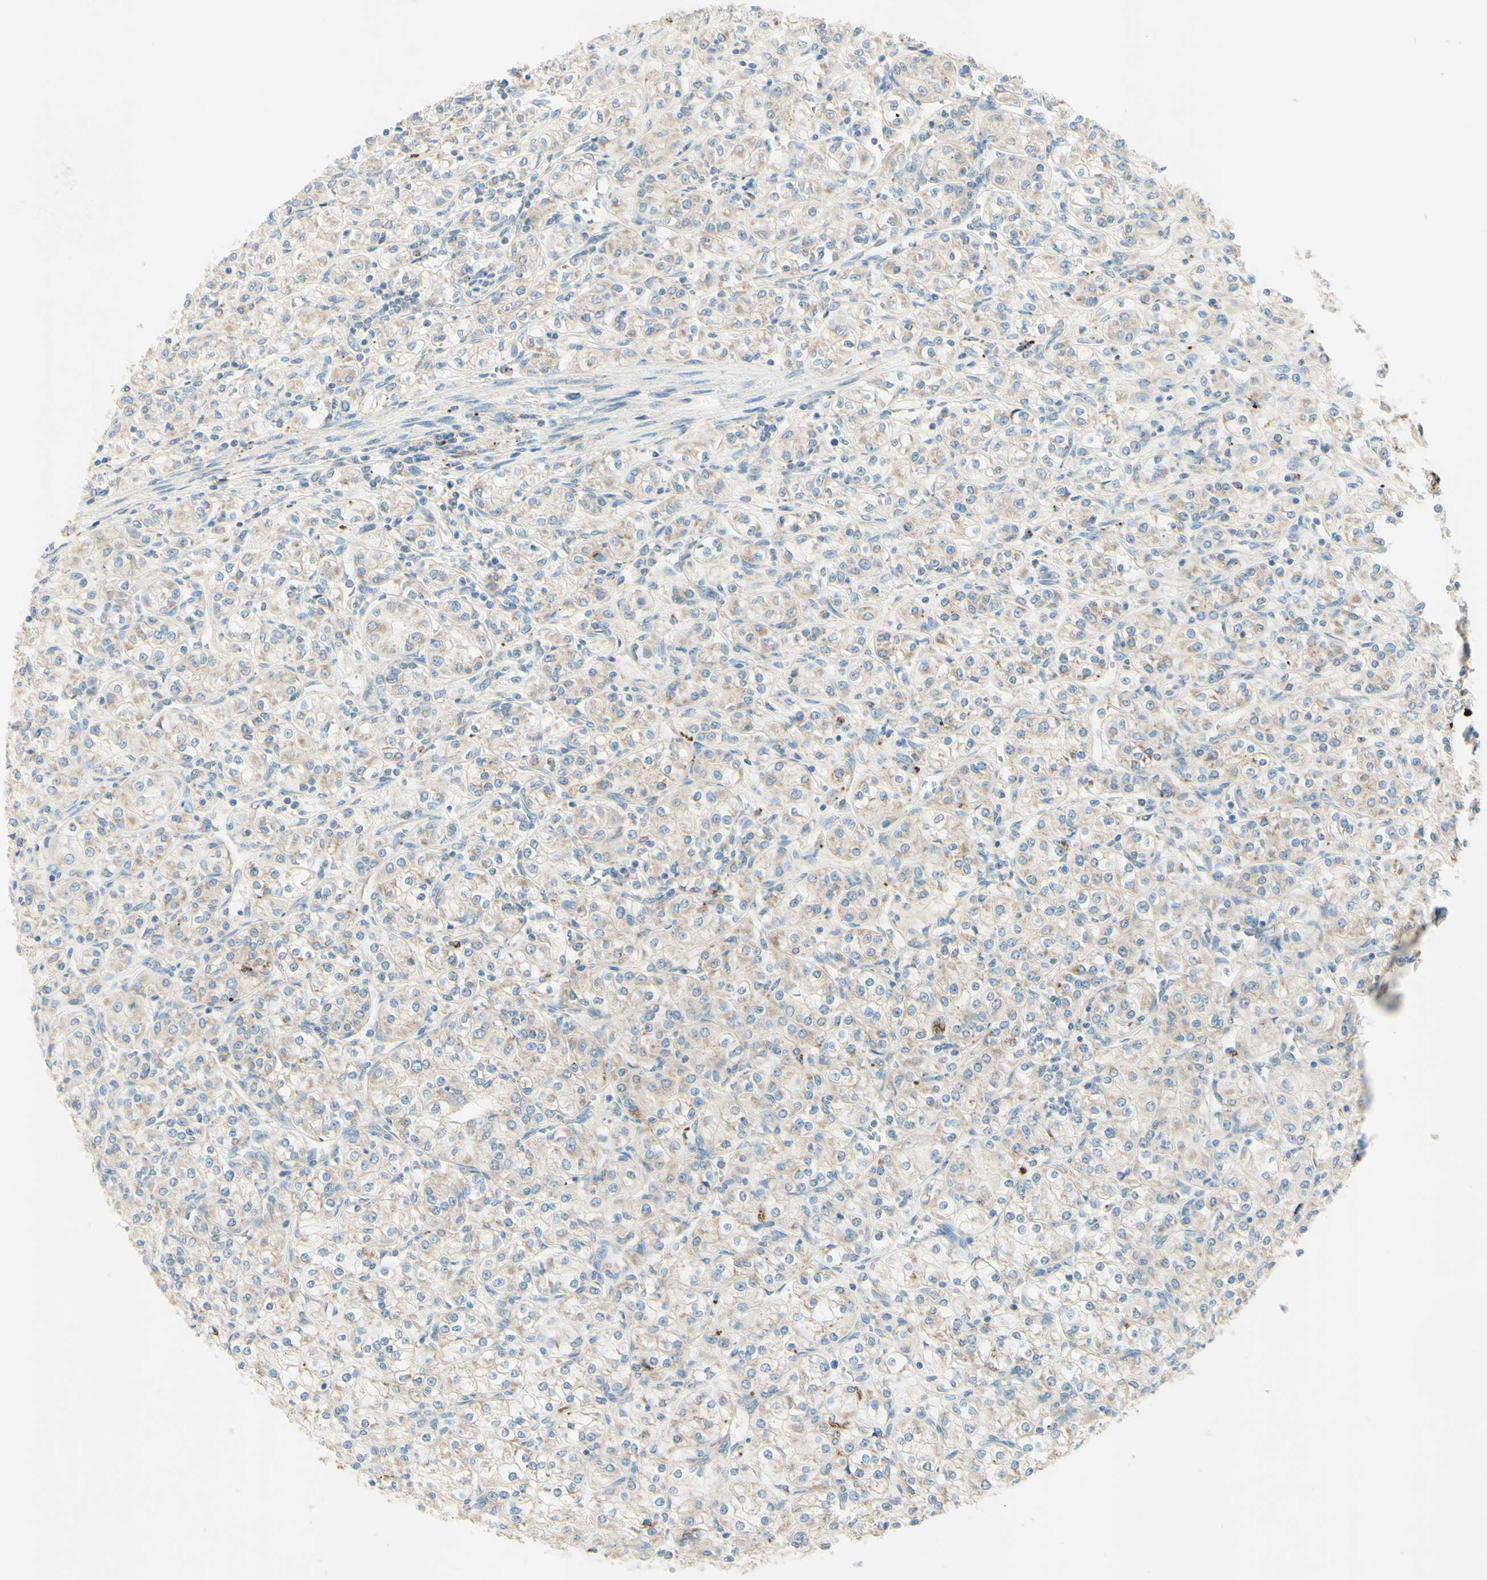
{"staining": {"intensity": "weak", "quantity": ">75%", "location": "cytoplasmic/membranous"}, "tissue": "renal cancer", "cell_type": "Tumor cells", "image_type": "cancer", "snomed": [{"axis": "morphology", "description": "Adenocarcinoma, NOS"}, {"axis": "topography", "description": "Kidney"}], "caption": "Human adenocarcinoma (renal) stained with a brown dye demonstrates weak cytoplasmic/membranous positive staining in about >75% of tumor cells.", "gene": "ARMC10", "patient": {"sex": "male", "age": 77}}